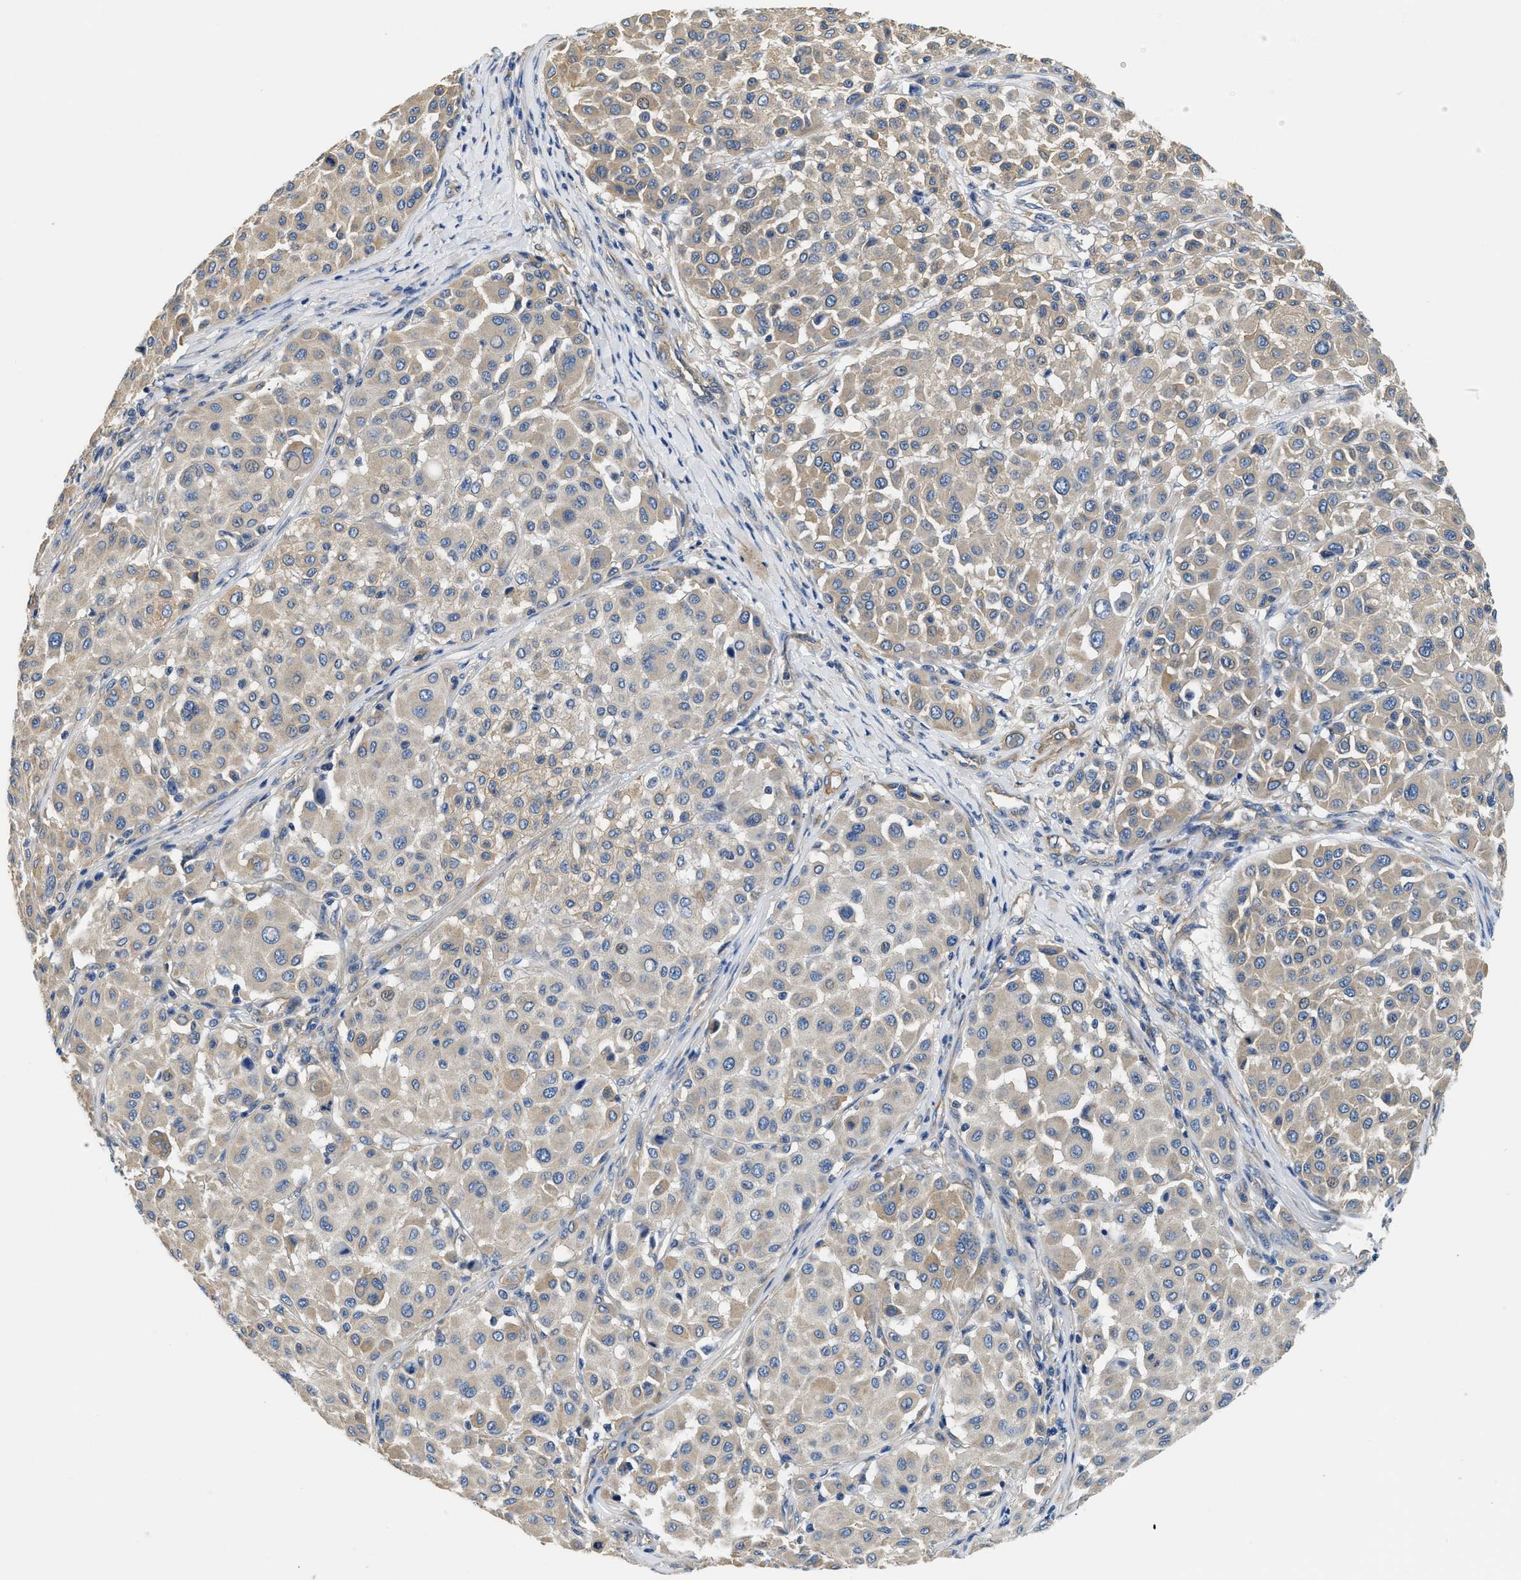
{"staining": {"intensity": "weak", "quantity": ">75%", "location": "cytoplasmic/membranous"}, "tissue": "melanoma", "cell_type": "Tumor cells", "image_type": "cancer", "snomed": [{"axis": "morphology", "description": "Malignant melanoma, Metastatic site"}, {"axis": "topography", "description": "Soft tissue"}], "caption": "IHC staining of melanoma, which exhibits low levels of weak cytoplasmic/membranous positivity in approximately >75% of tumor cells indicating weak cytoplasmic/membranous protein positivity. The staining was performed using DAB (brown) for protein detection and nuclei were counterstained in hematoxylin (blue).", "gene": "CSDE1", "patient": {"sex": "male", "age": 41}}